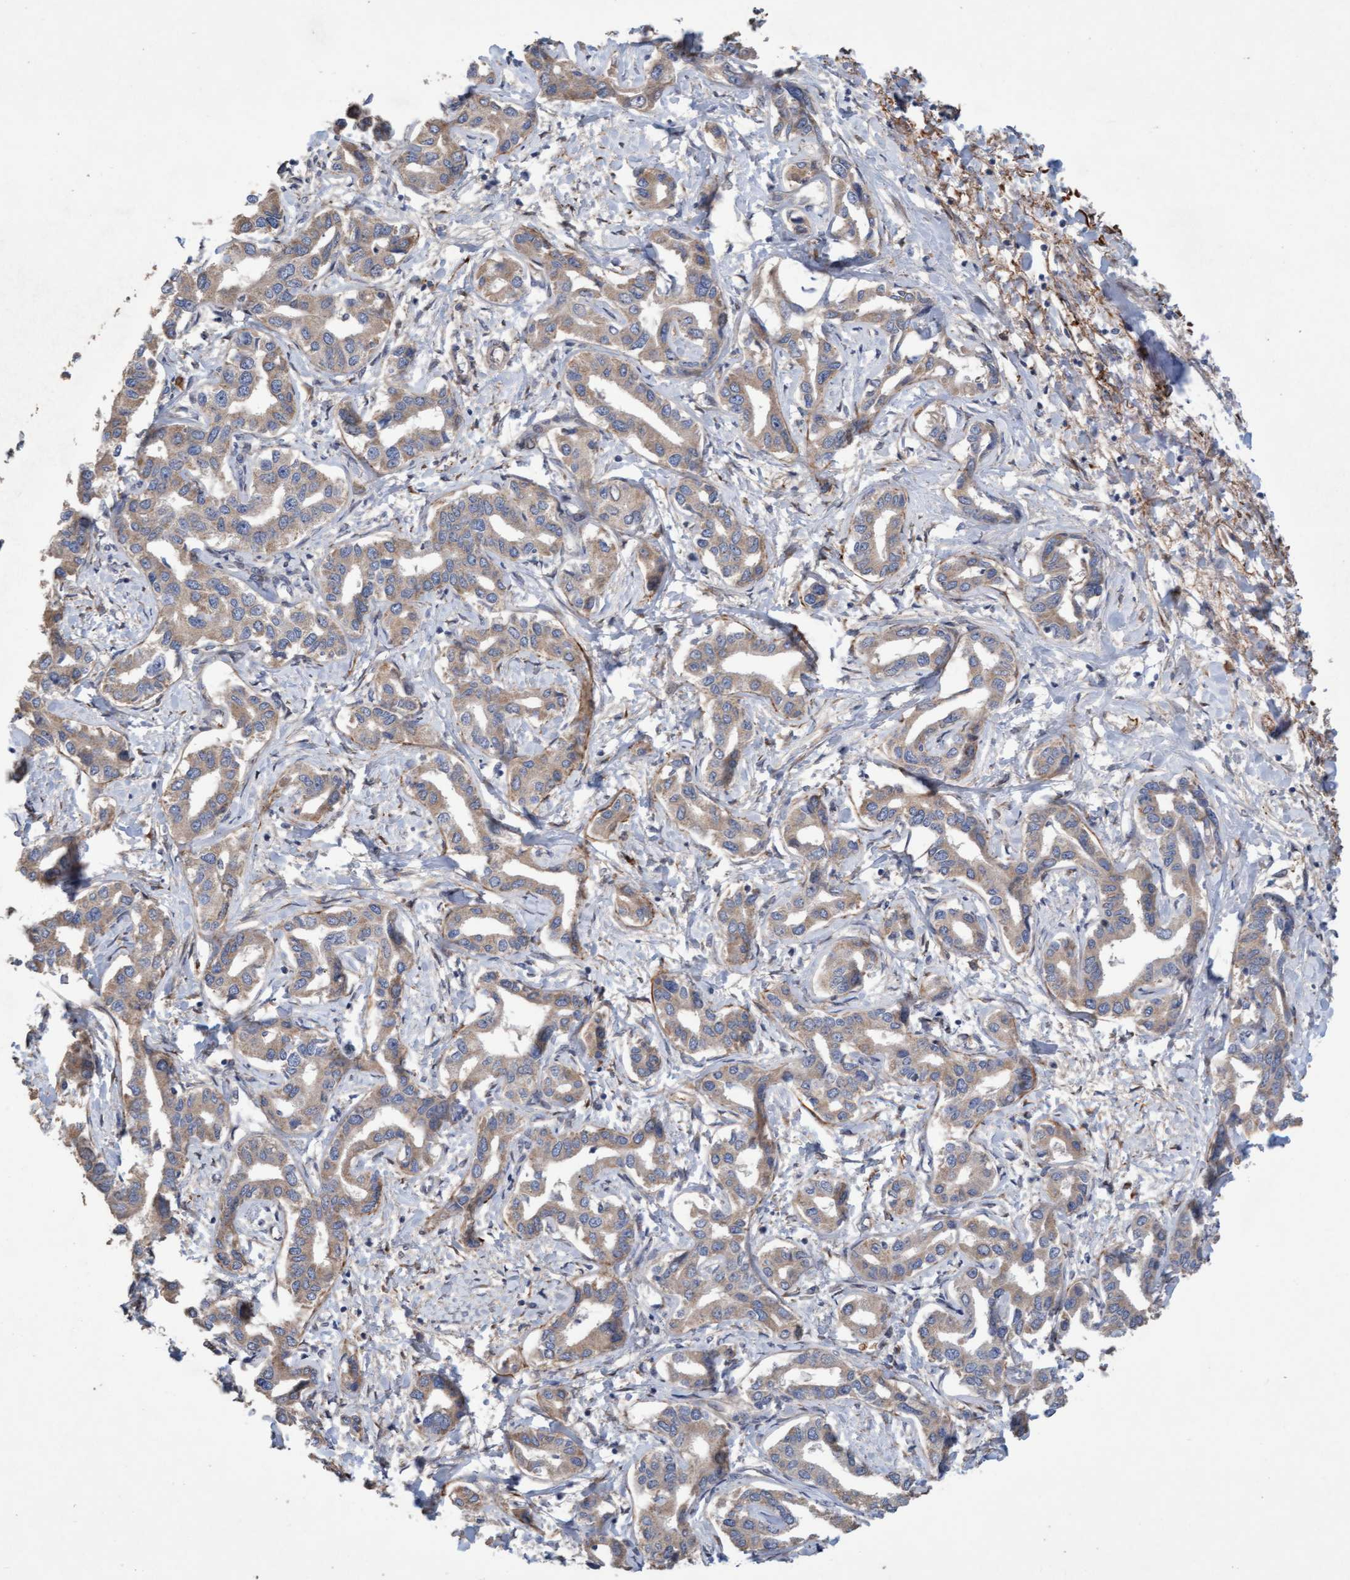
{"staining": {"intensity": "weak", "quantity": ">75%", "location": "cytoplasmic/membranous"}, "tissue": "liver cancer", "cell_type": "Tumor cells", "image_type": "cancer", "snomed": [{"axis": "morphology", "description": "Cholangiocarcinoma"}, {"axis": "topography", "description": "Liver"}], "caption": "Approximately >75% of tumor cells in cholangiocarcinoma (liver) exhibit weak cytoplasmic/membranous protein positivity as visualized by brown immunohistochemical staining.", "gene": "DDHD2", "patient": {"sex": "male", "age": 59}}